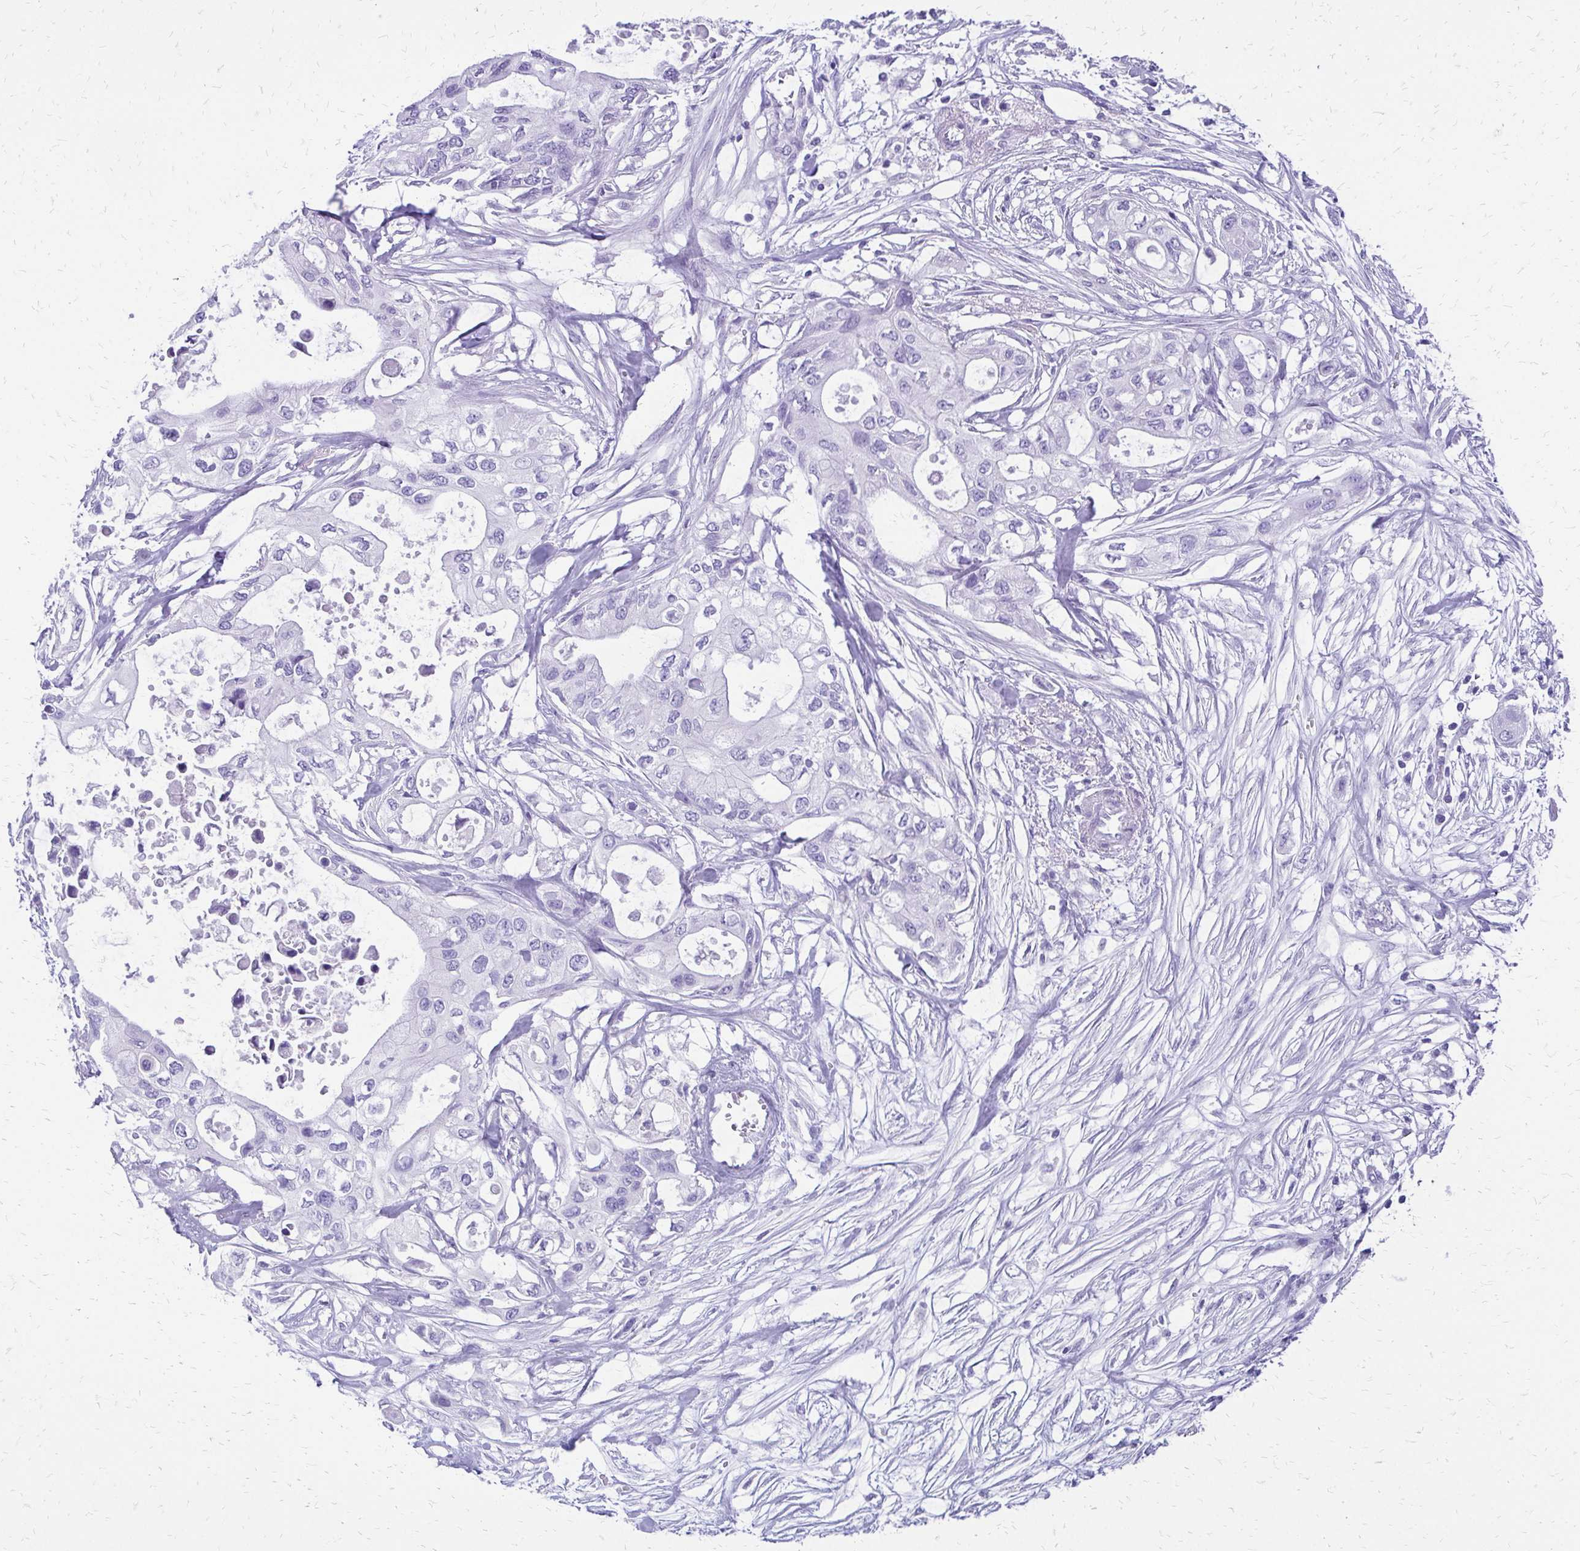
{"staining": {"intensity": "negative", "quantity": "none", "location": "none"}, "tissue": "pancreatic cancer", "cell_type": "Tumor cells", "image_type": "cancer", "snomed": [{"axis": "morphology", "description": "Adenocarcinoma, NOS"}, {"axis": "topography", "description": "Pancreas"}], "caption": "Immunohistochemistry (IHC) micrograph of human pancreatic cancer stained for a protein (brown), which exhibits no positivity in tumor cells.", "gene": "SLC32A1", "patient": {"sex": "female", "age": 63}}